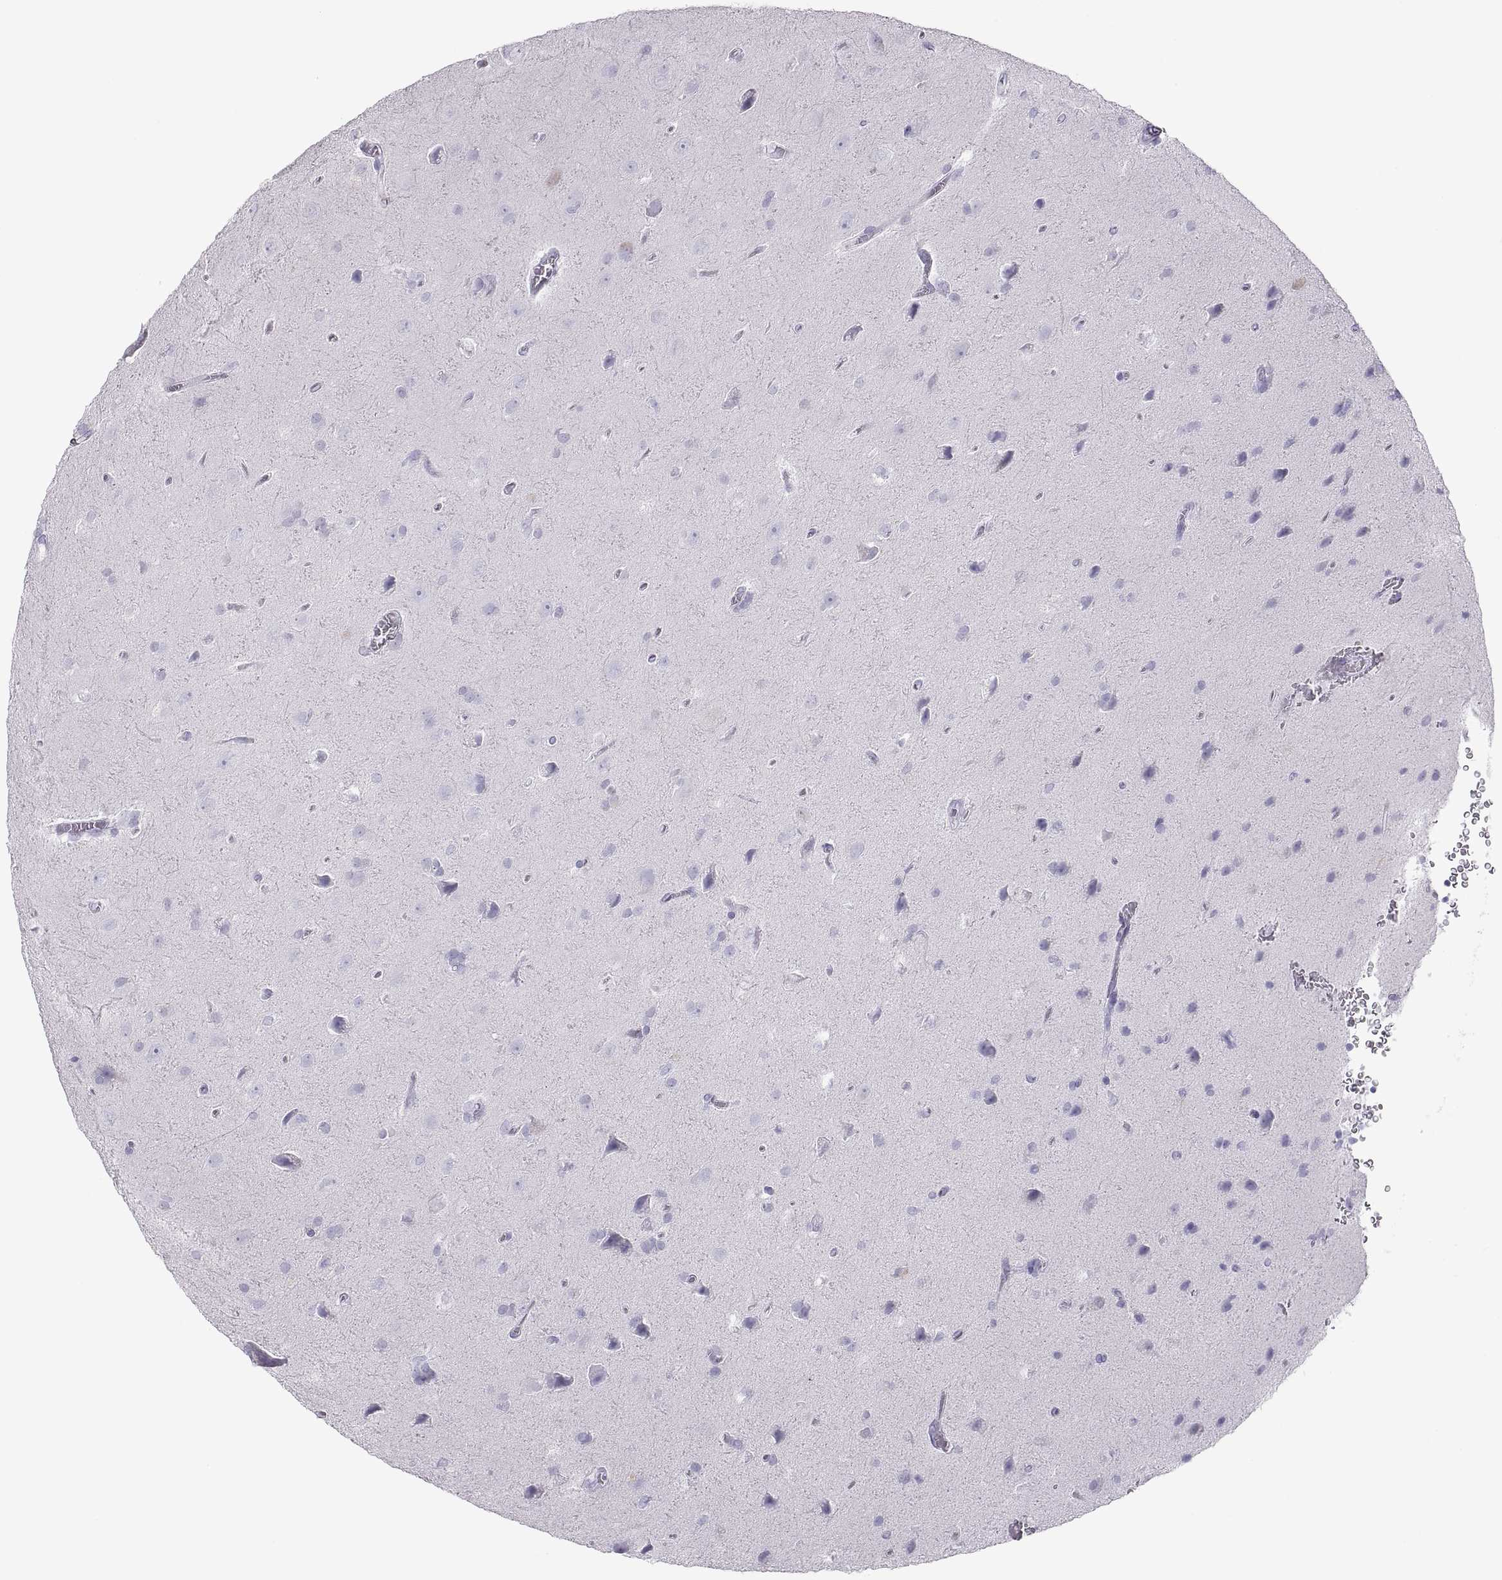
{"staining": {"intensity": "negative", "quantity": "none", "location": "none"}, "tissue": "glioma", "cell_type": "Tumor cells", "image_type": "cancer", "snomed": [{"axis": "morphology", "description": "Glioma, malignant, Low grade"}, {"axis": "topography", "description": "Brain"}], "caption": "High power microscopy photomicrograph of an immunohistochemistry photomicrograph of glioma, revealing no significant expression in tumor cells. Nuclei are stained in blue.", "gene": "SEMG1", "patient": {"sex": "male", "age": 58}}